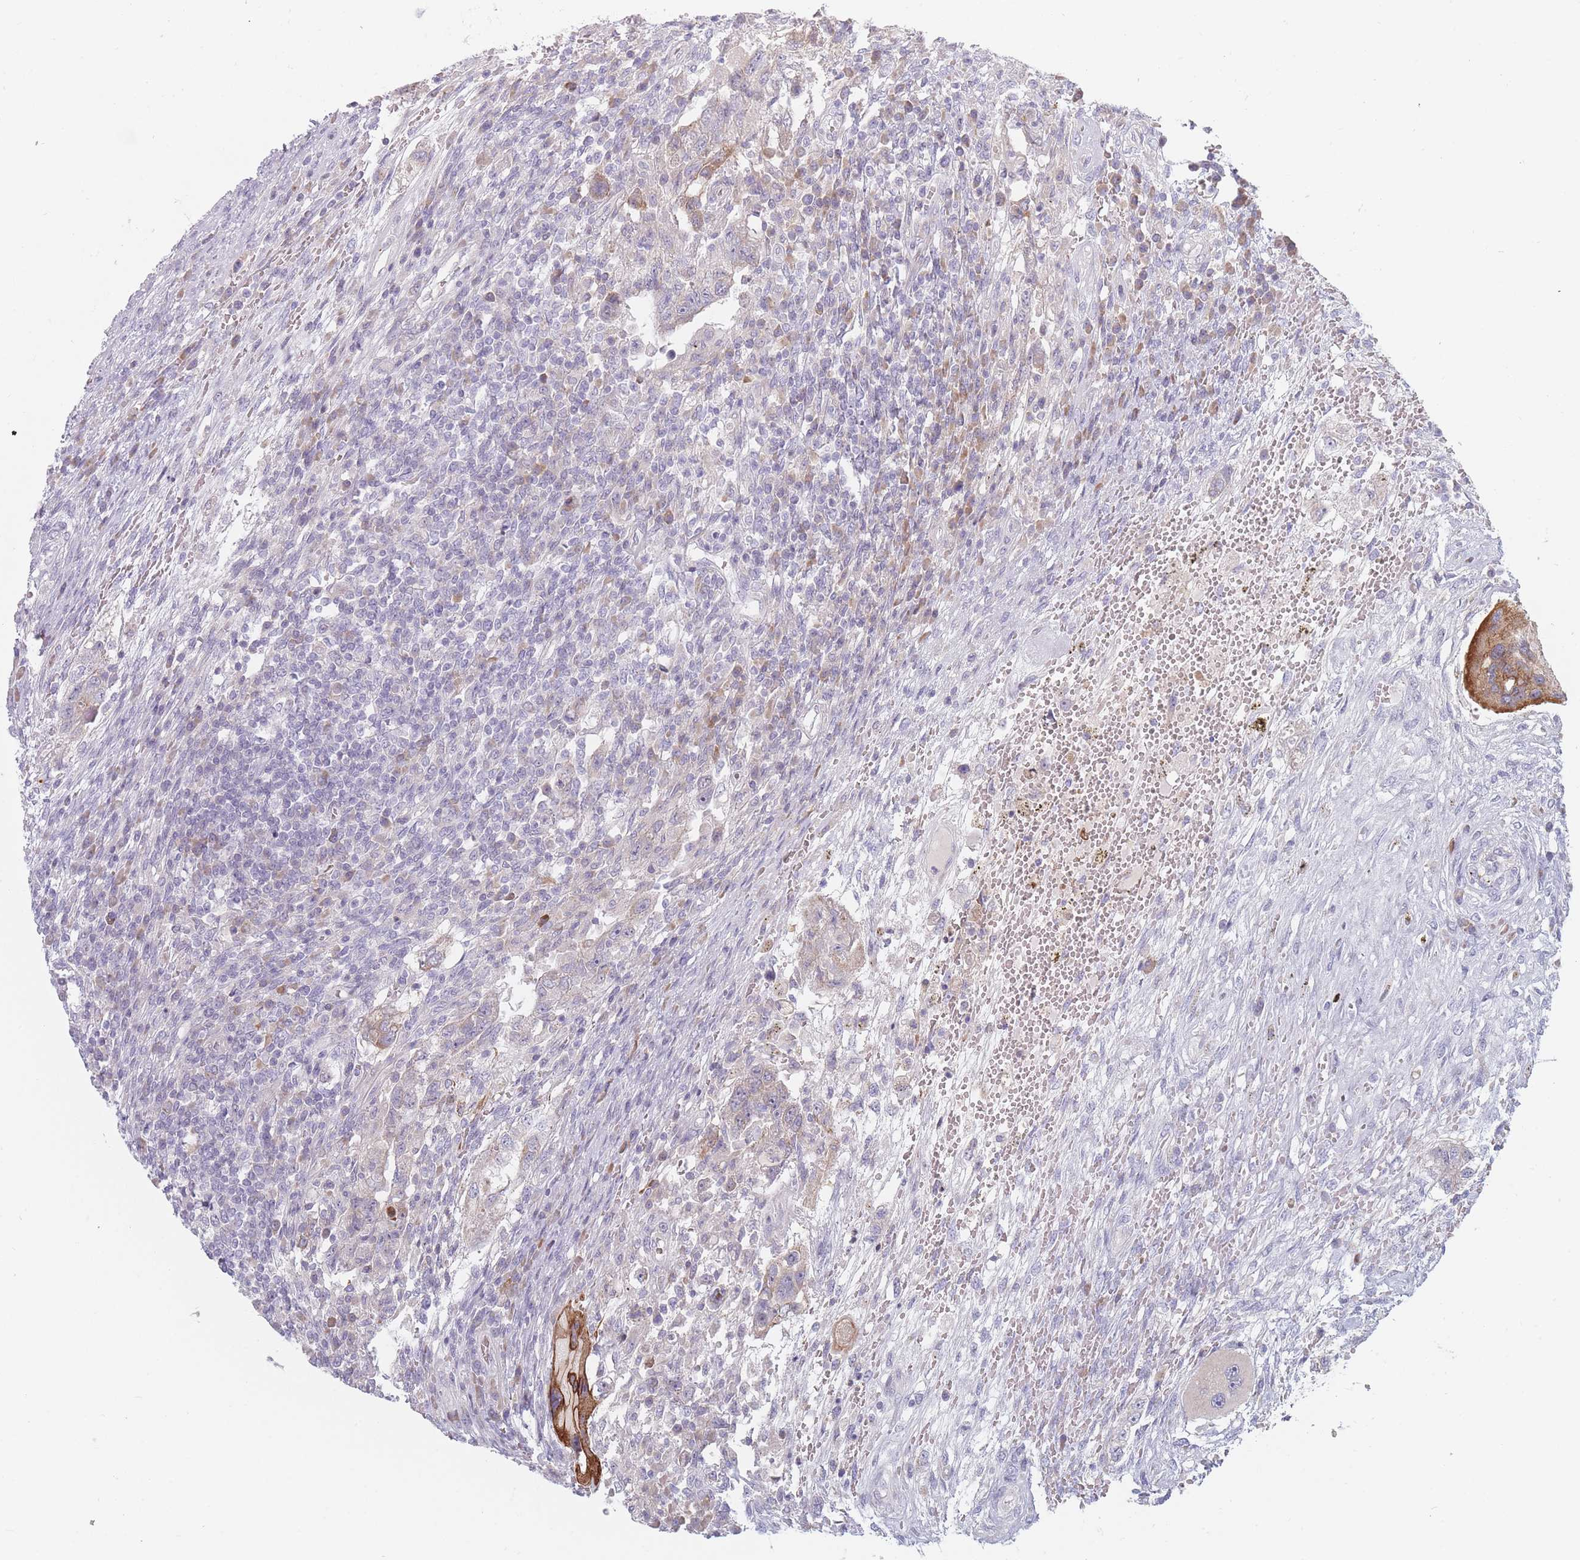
{"staining": {"intensity": "negative", "quantity": "none", "location": "none"}, "tissue": "testis cancer", "cell_type": "Tumor cells", "image_type": "cancer", "snomed": [{"axis": "morphology", "description": "Carcinoma, Embryonal, NOS"}, {"axis": "topography", "description": "Testis"}], "caption": "The image demonstrates no staining of tumor cells in testis cancer (embryonal carcinoma).", "gene": "SPATS1", "patient": {"sex": "male", "age": 26}}